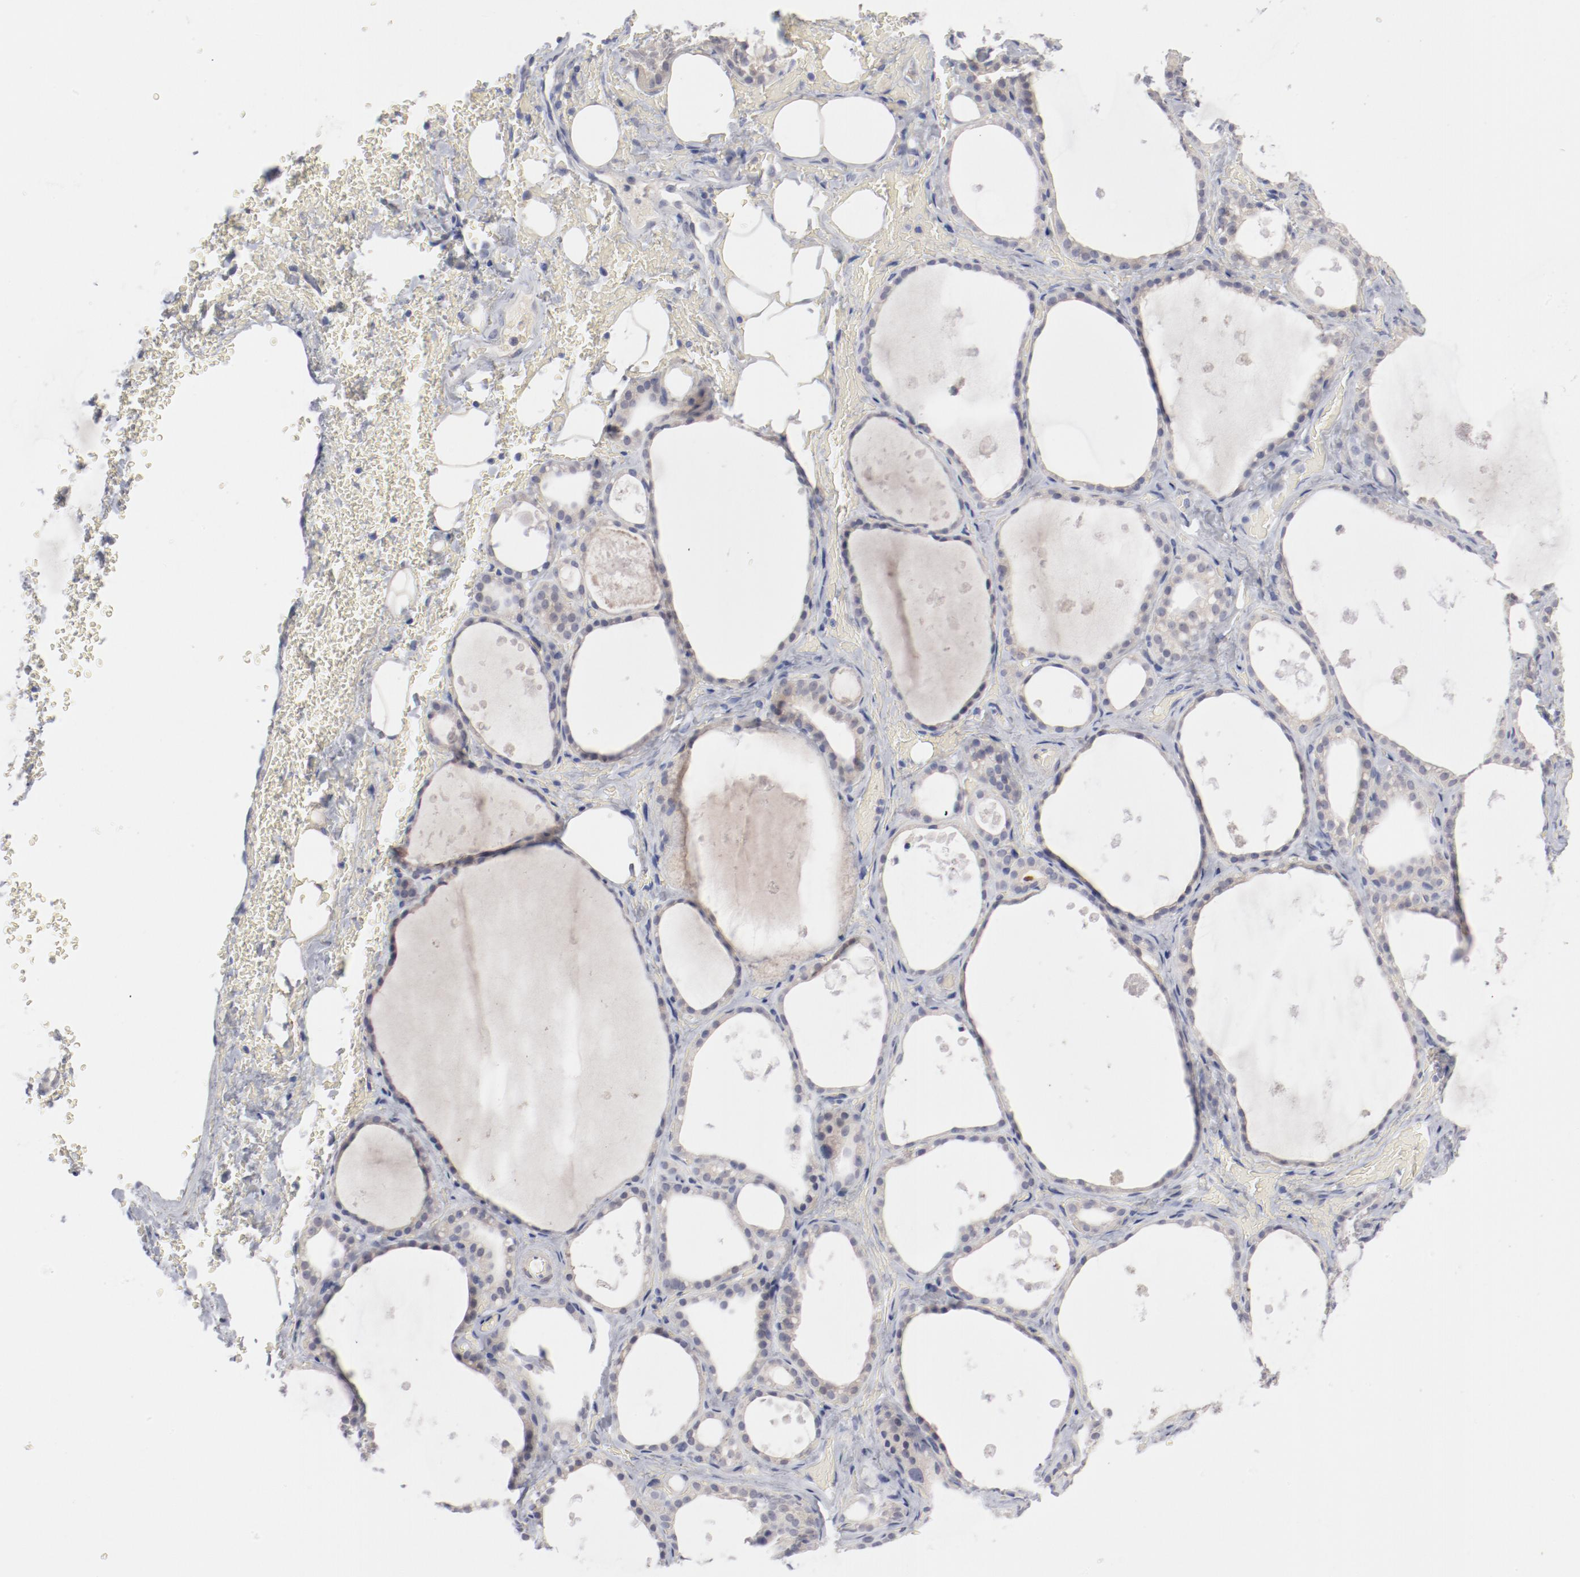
{"staining": {"intensity": "weak", "quantity": "<25%", "location": "cytoplasmic/membranous"}, "tissue": "thyroid gland", "cell_type": "Glandular cells", "image_type": "normal", "snomed": [{"axis": "morphology", "description": "Normal tissue, NOS"}, {"axis": "topography", "description": "Thyroid gland"}], "caption": "Protein analysis of normal thyroid gland displays no significant positivity in glandular cells.", "gene": "SH3BGR", "patient": {"sex": "male", "age": 61}}